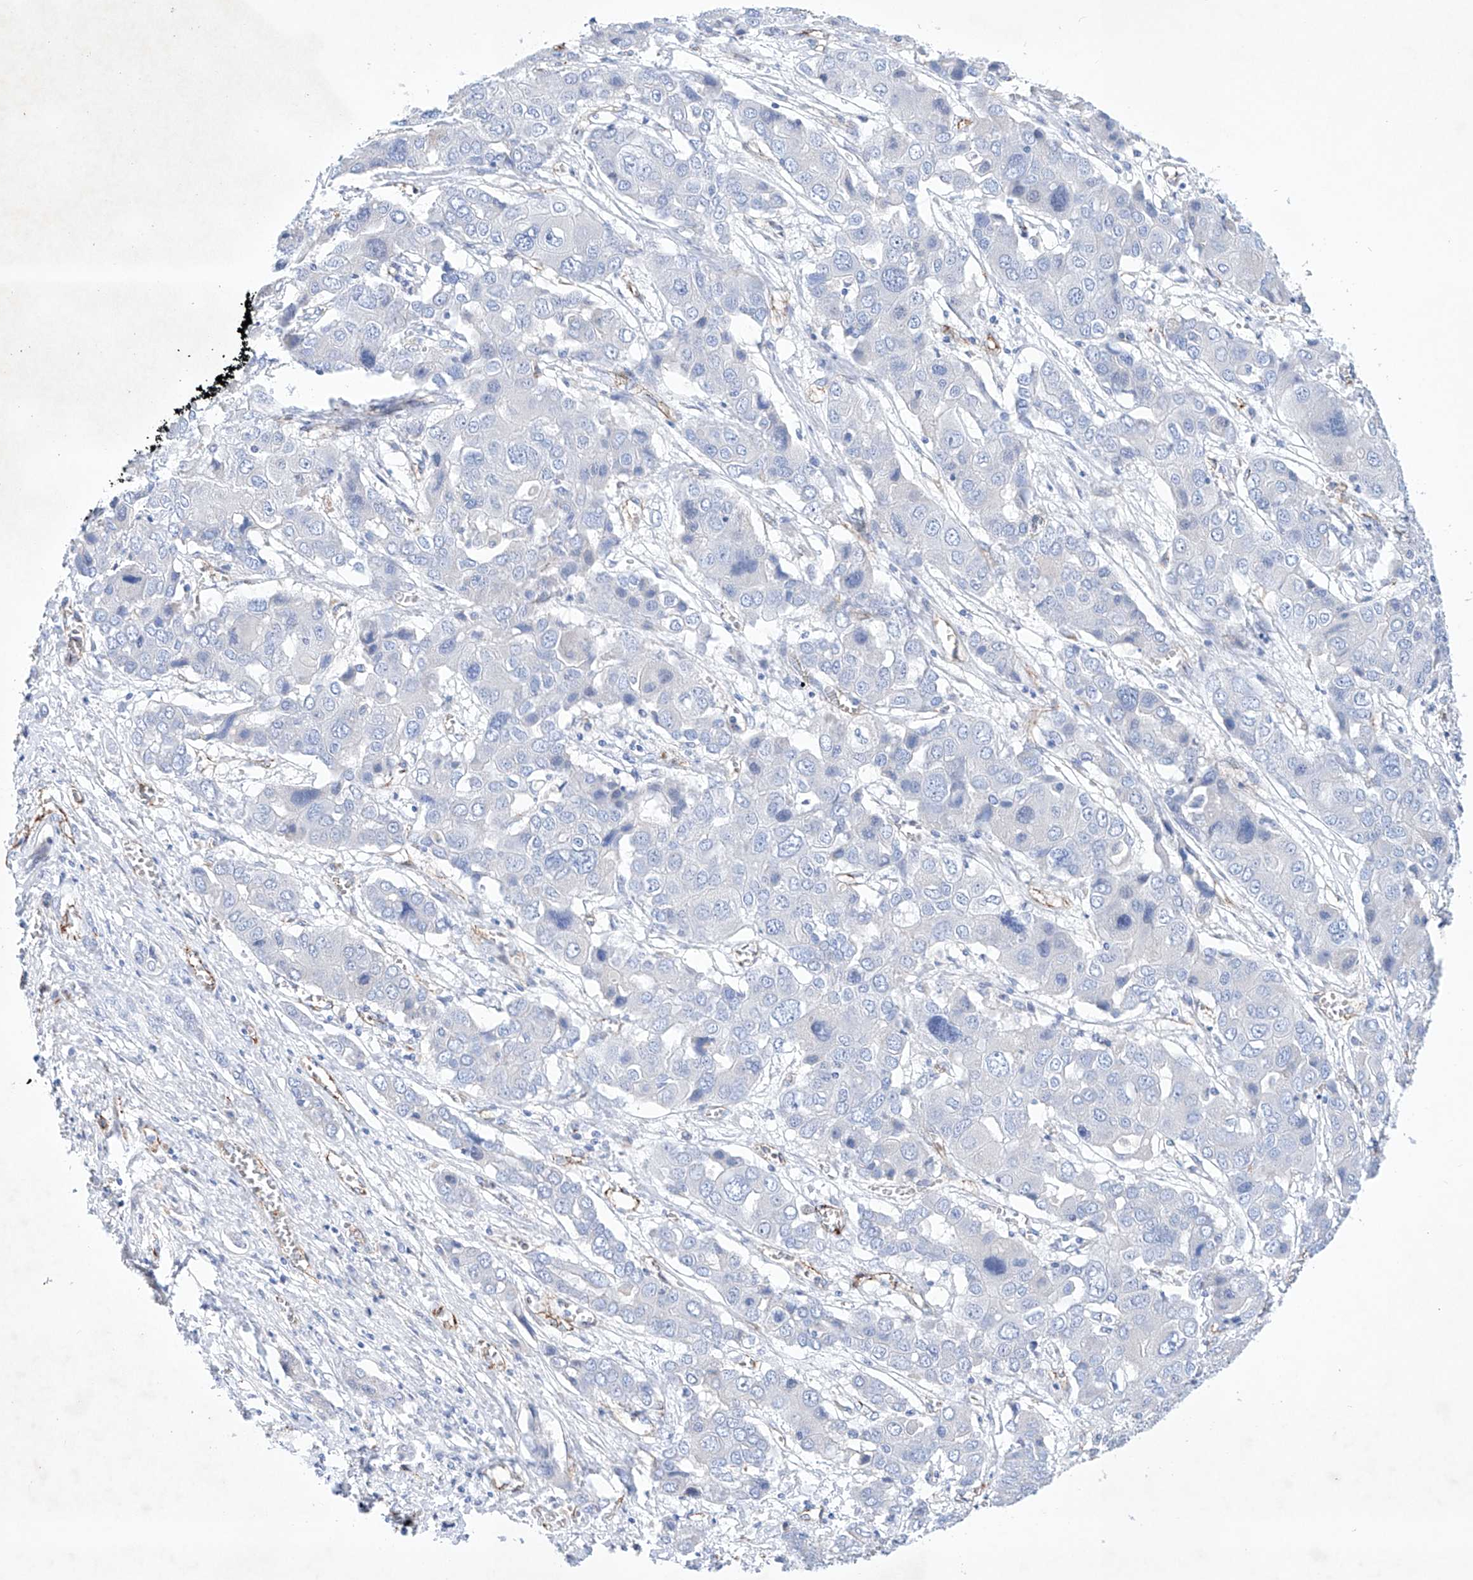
{"staining": {"intensity": "negative", "quantity": "none", "location": "none"}, "tissue": "liver cancer", "cell_type": "Tumor cells", "image_type": "cancer", "snomed": [{"axis": "morphology", "description": "Cholangiocarcinoma"}, {"axis": "topography", "description": "Liver"}], "caption": "Liver cholangiocarcinoma stained for a protein using IHC reveals no staining tumor cells.", "gene": "ETV7", "patient": {"sex": "male", "age": 67}}